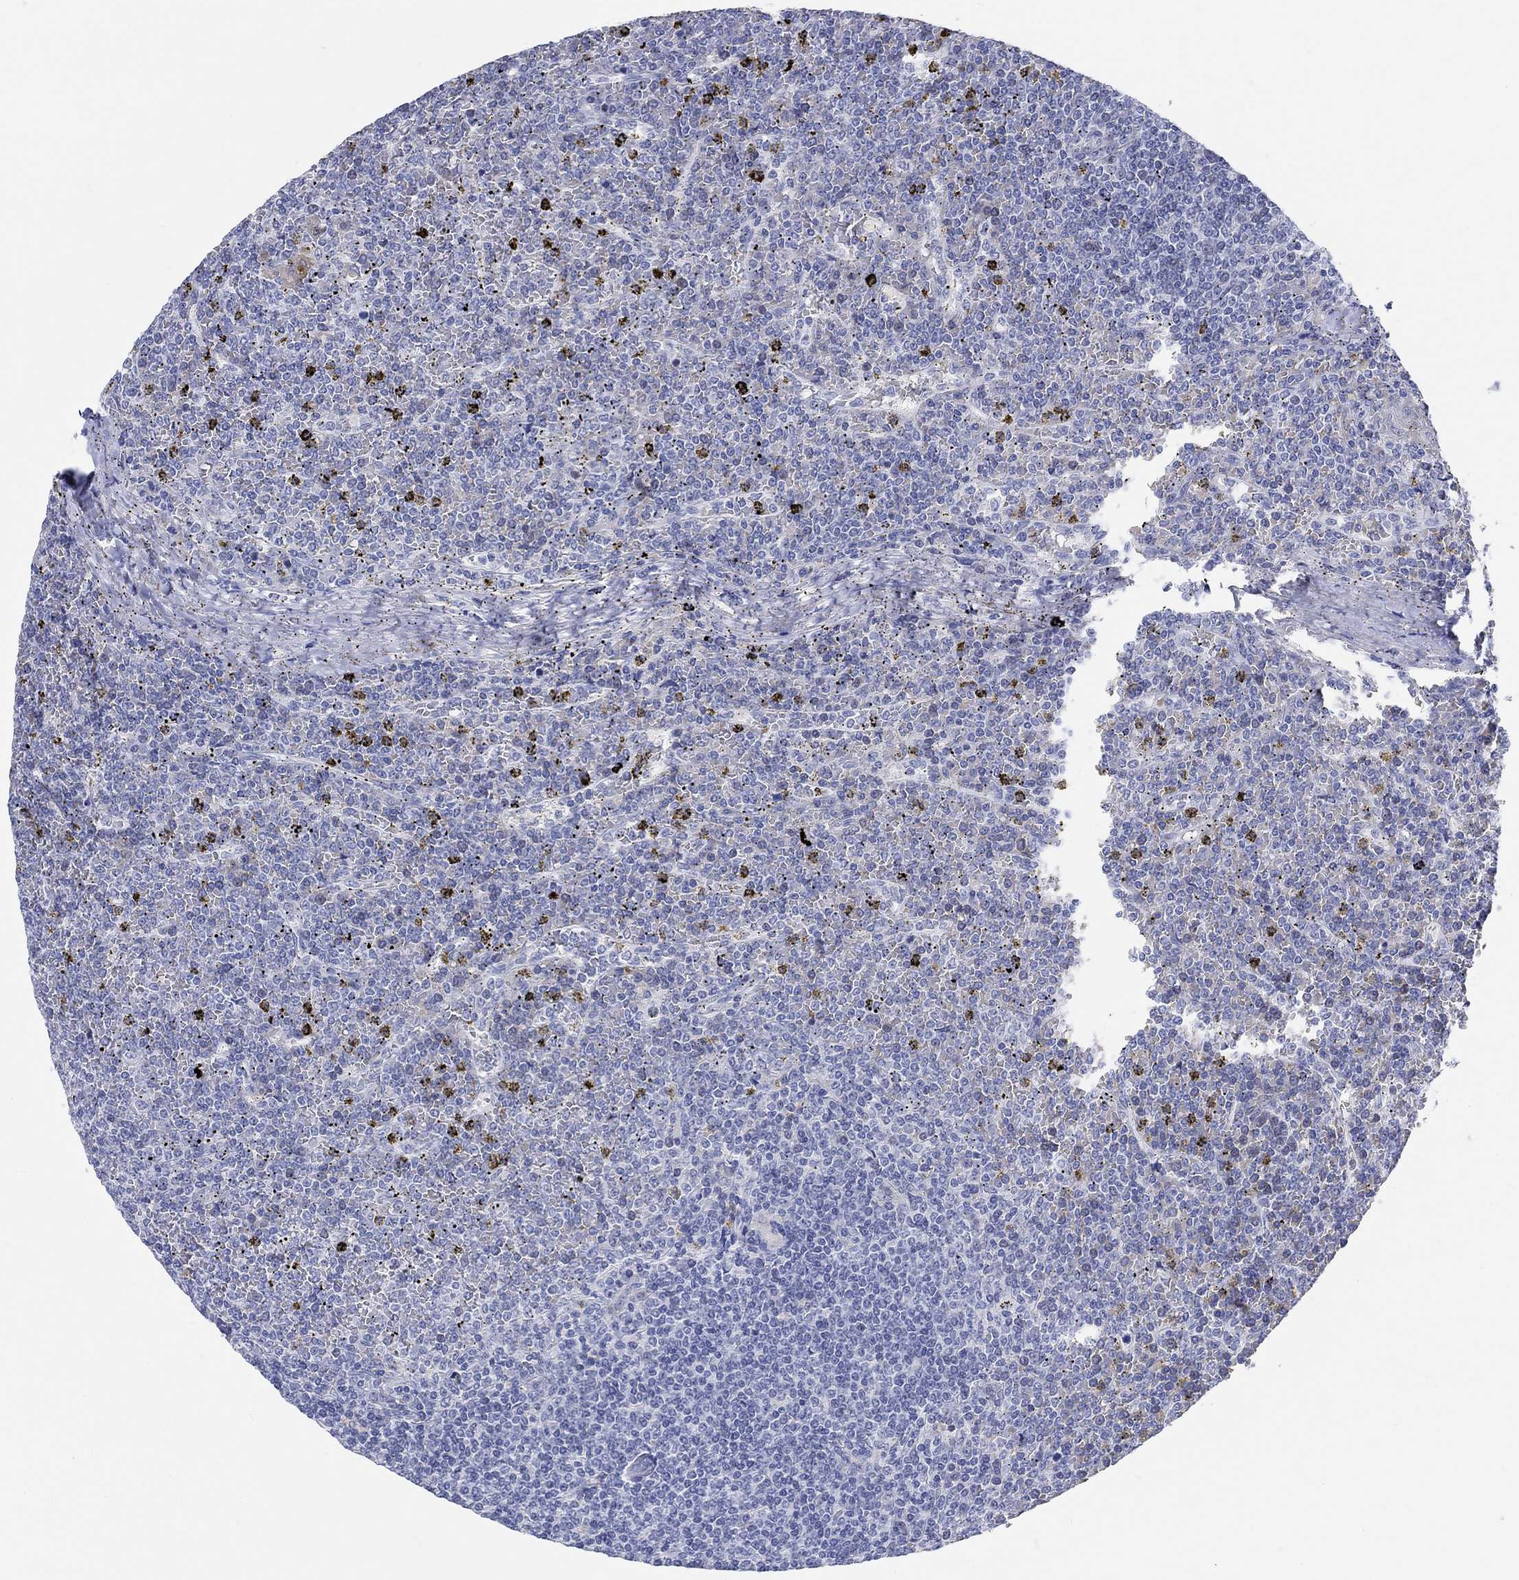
{"staining": {"intensity": "negative", "quantity": "none", "location": "none"}, "tissue": "lymphoma", "cell_type": "Tumor cells", "image_type": "cancer", "snomed": [{"axis": "morphology", "description": "Malignant lymphoma, non-Hodgkin's type, Low grade"}, {"axis": "topography", "description": "Spleen"}], "caption": "DAB immunohistochemical staining of lymphoma reveals no significant expression in tumor cells. (DAB (3,3'-diaminobenzidine) IHC with hematoxylin counter stain).", "gene": "GRIA3", "patient": {"sex": "female", "age": 19}}